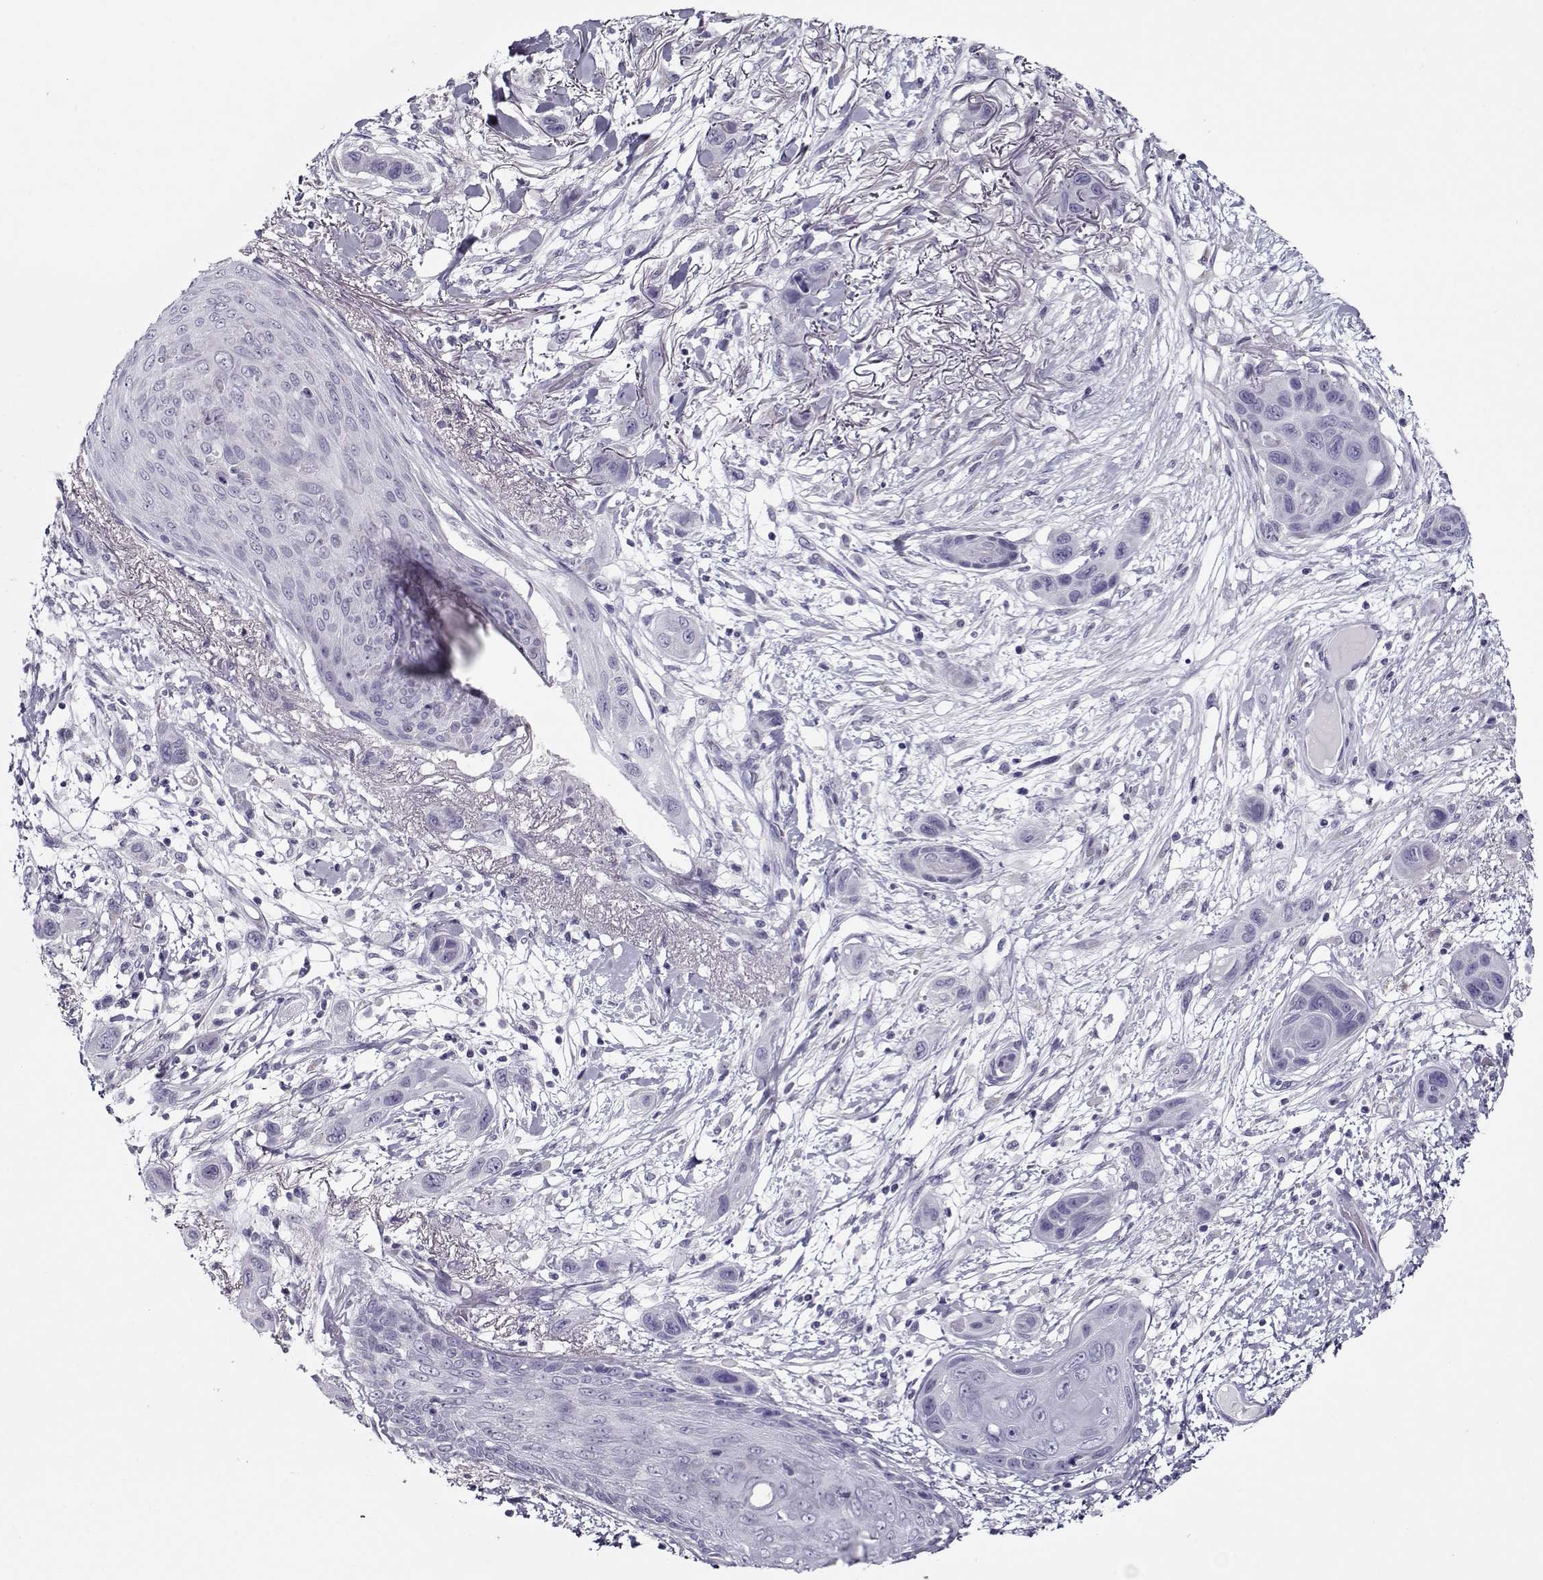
{"staining": {"intensity": "negative", "quantity": "none", "location": "none"}, "tissue": "skin cancer", "cell_type": "Tumor cells", "image_type": "cancer", "snomed": [{"axis": "morphology", "description": "Squamous cell carcinoma, NOS"}, {"axis": "topography", "description": "Skin"}], "caption": "IHC photomicrograph of skin cancer stained for a protein (brown), which shows no expression in tumor cells.", "gene": "GAGE2A", "patient": {"sex": "male", "age": 79}}